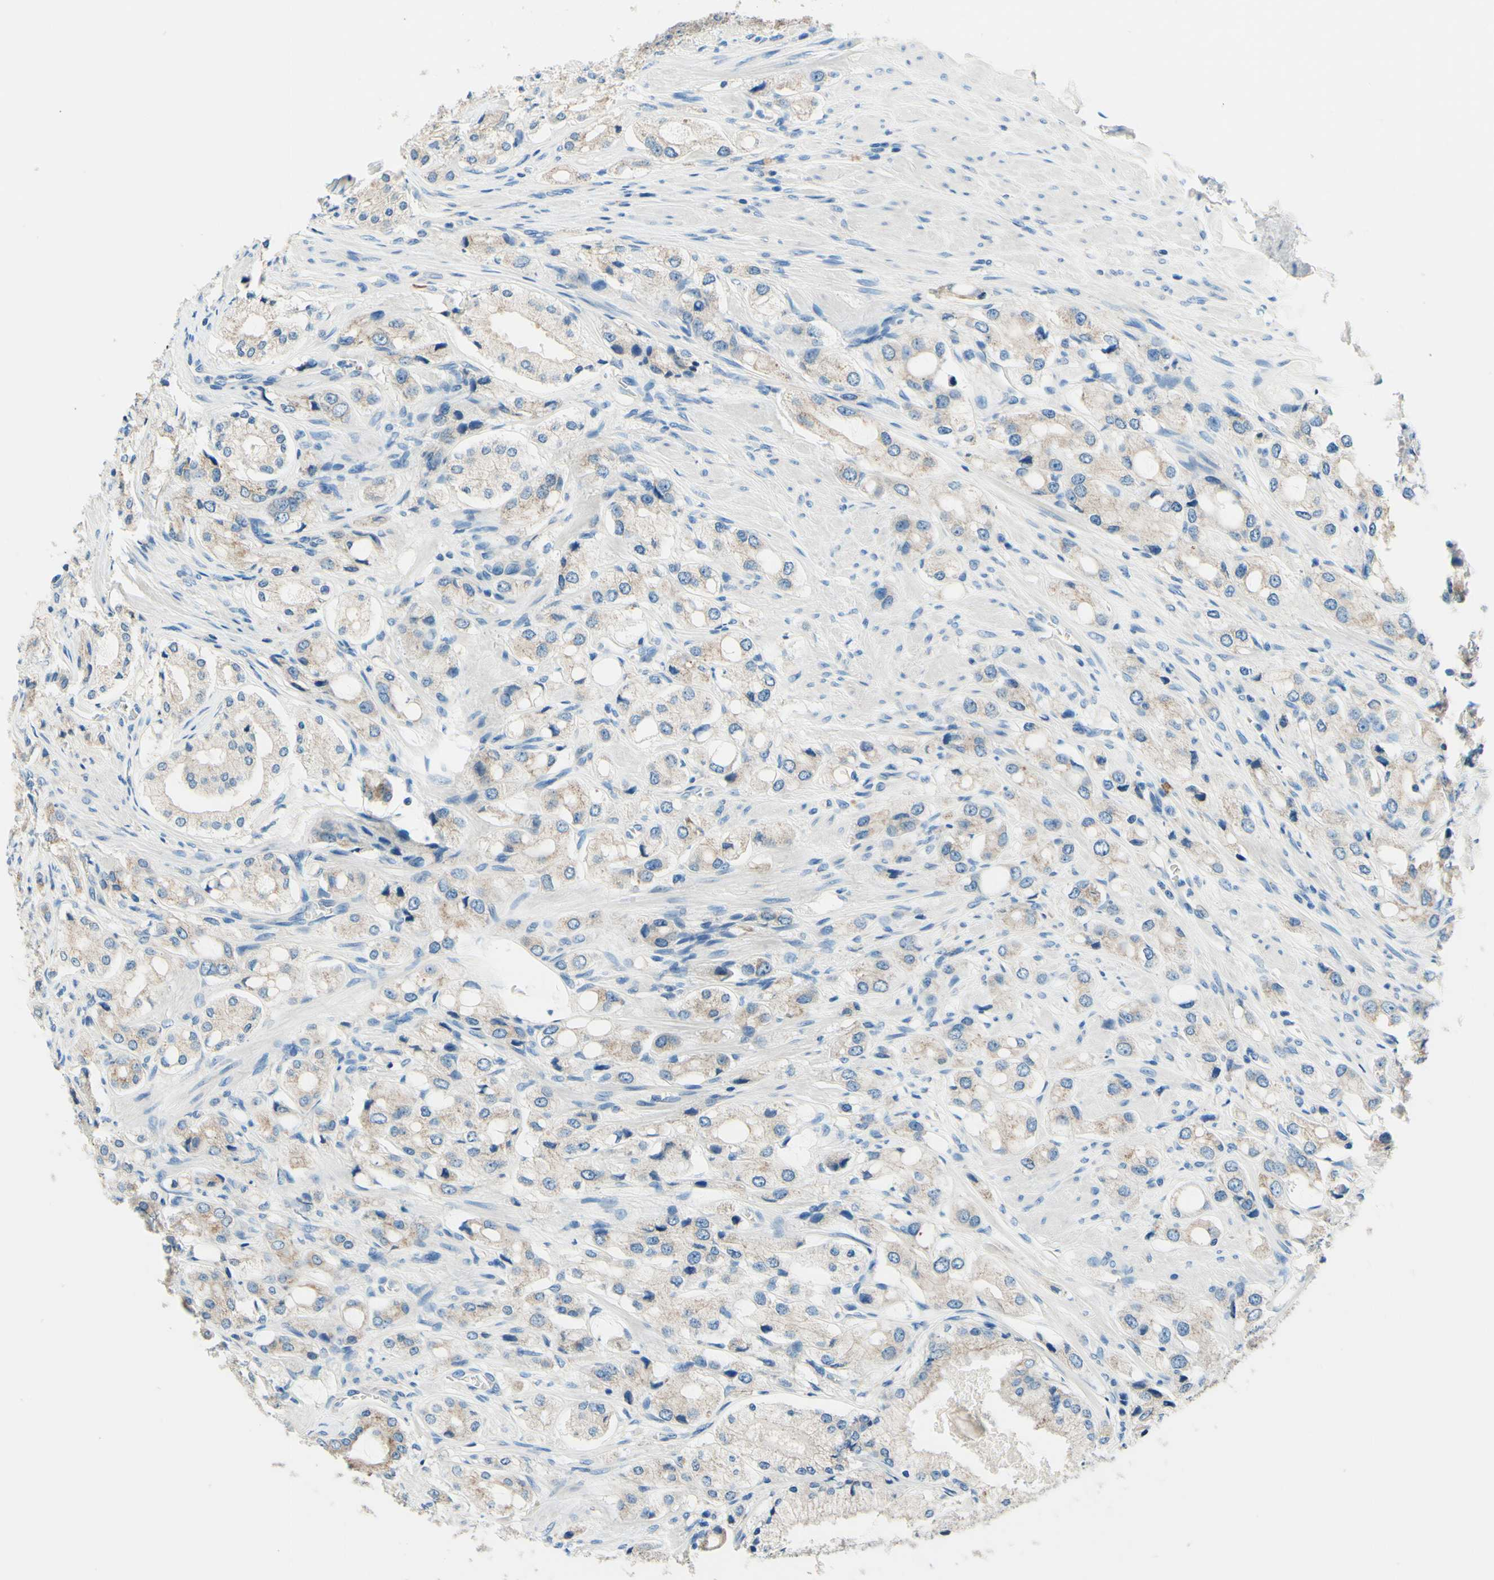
{"staining": {"intensity": "weak", "quantity": ">75%", "location": "cytoplasmic/membranous"}, "tissue": "prostate cancer", "cell_type": "Tumor cells", "image_type": "cancer", "snomed": [{"axis": "morphology", "description": "Adenocarcinoma, High grade"}, {"axis": "topography", "description": "Prostate"}], "caption": "Protein expression analysis of prostate cancer displays weak cytoplasmic/membranous positivity in about >75% of tumor cells.", "gene": "PASD1", "patient": {"sex": "male", "age": 65}}